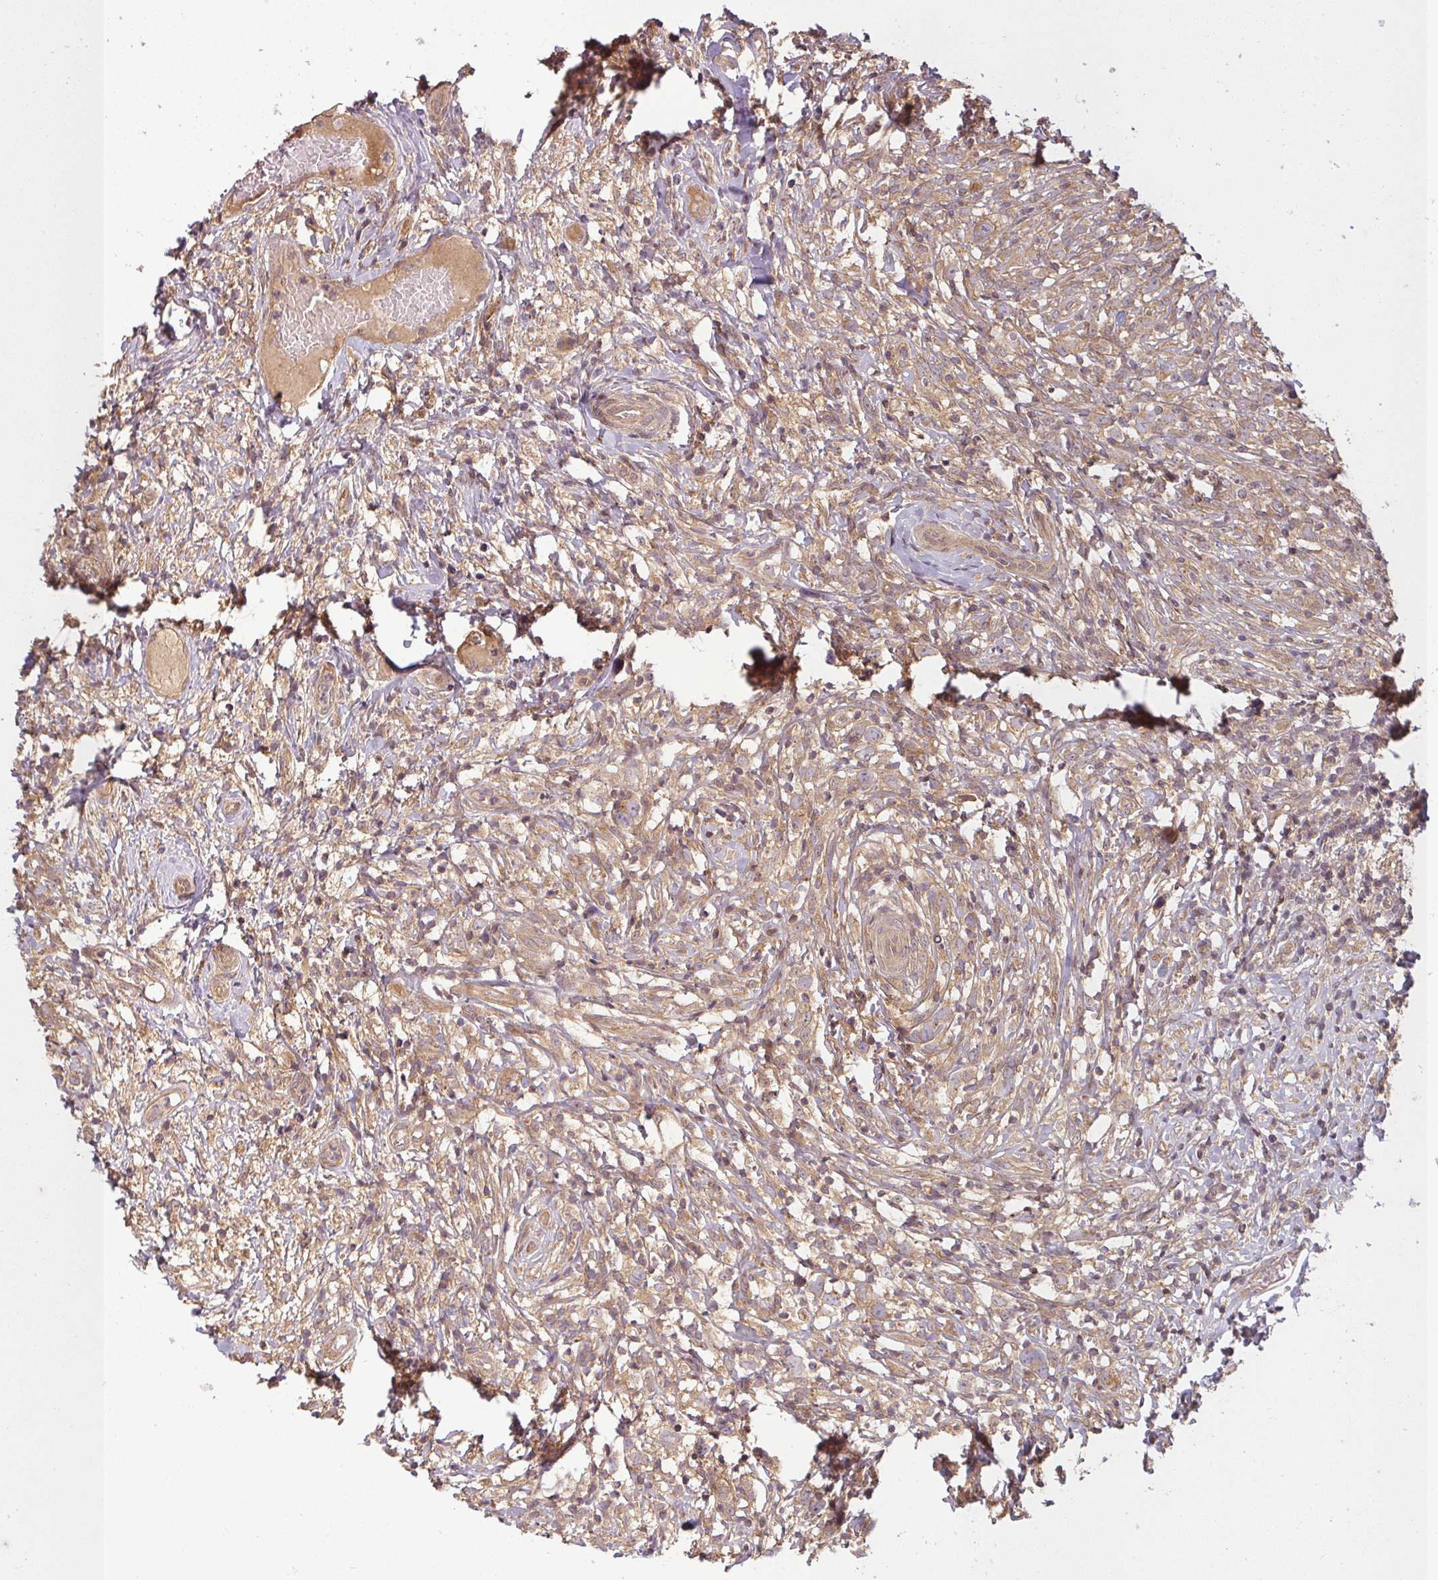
{"staining": {"intensity": "moderate", "quantity": ">75%", "location": "cytoplasmic/membranous"}, "tissue": "lymphoma", "cell_type": "Tumor cells", "image_type": "cancer", "snomed": [{"axis": "morphology", "description": "Hodgkin's disease, NOS"}, {"axis": "topography", "description": "No Tissue"}], "caption": "A photomicrograph of lymphoma stained for a protein reveals moderate cytoplasmic/membranous brown staining in tumor cells.", "gene": "RNF31", "patient": {"sex": "female", "age": 21}}